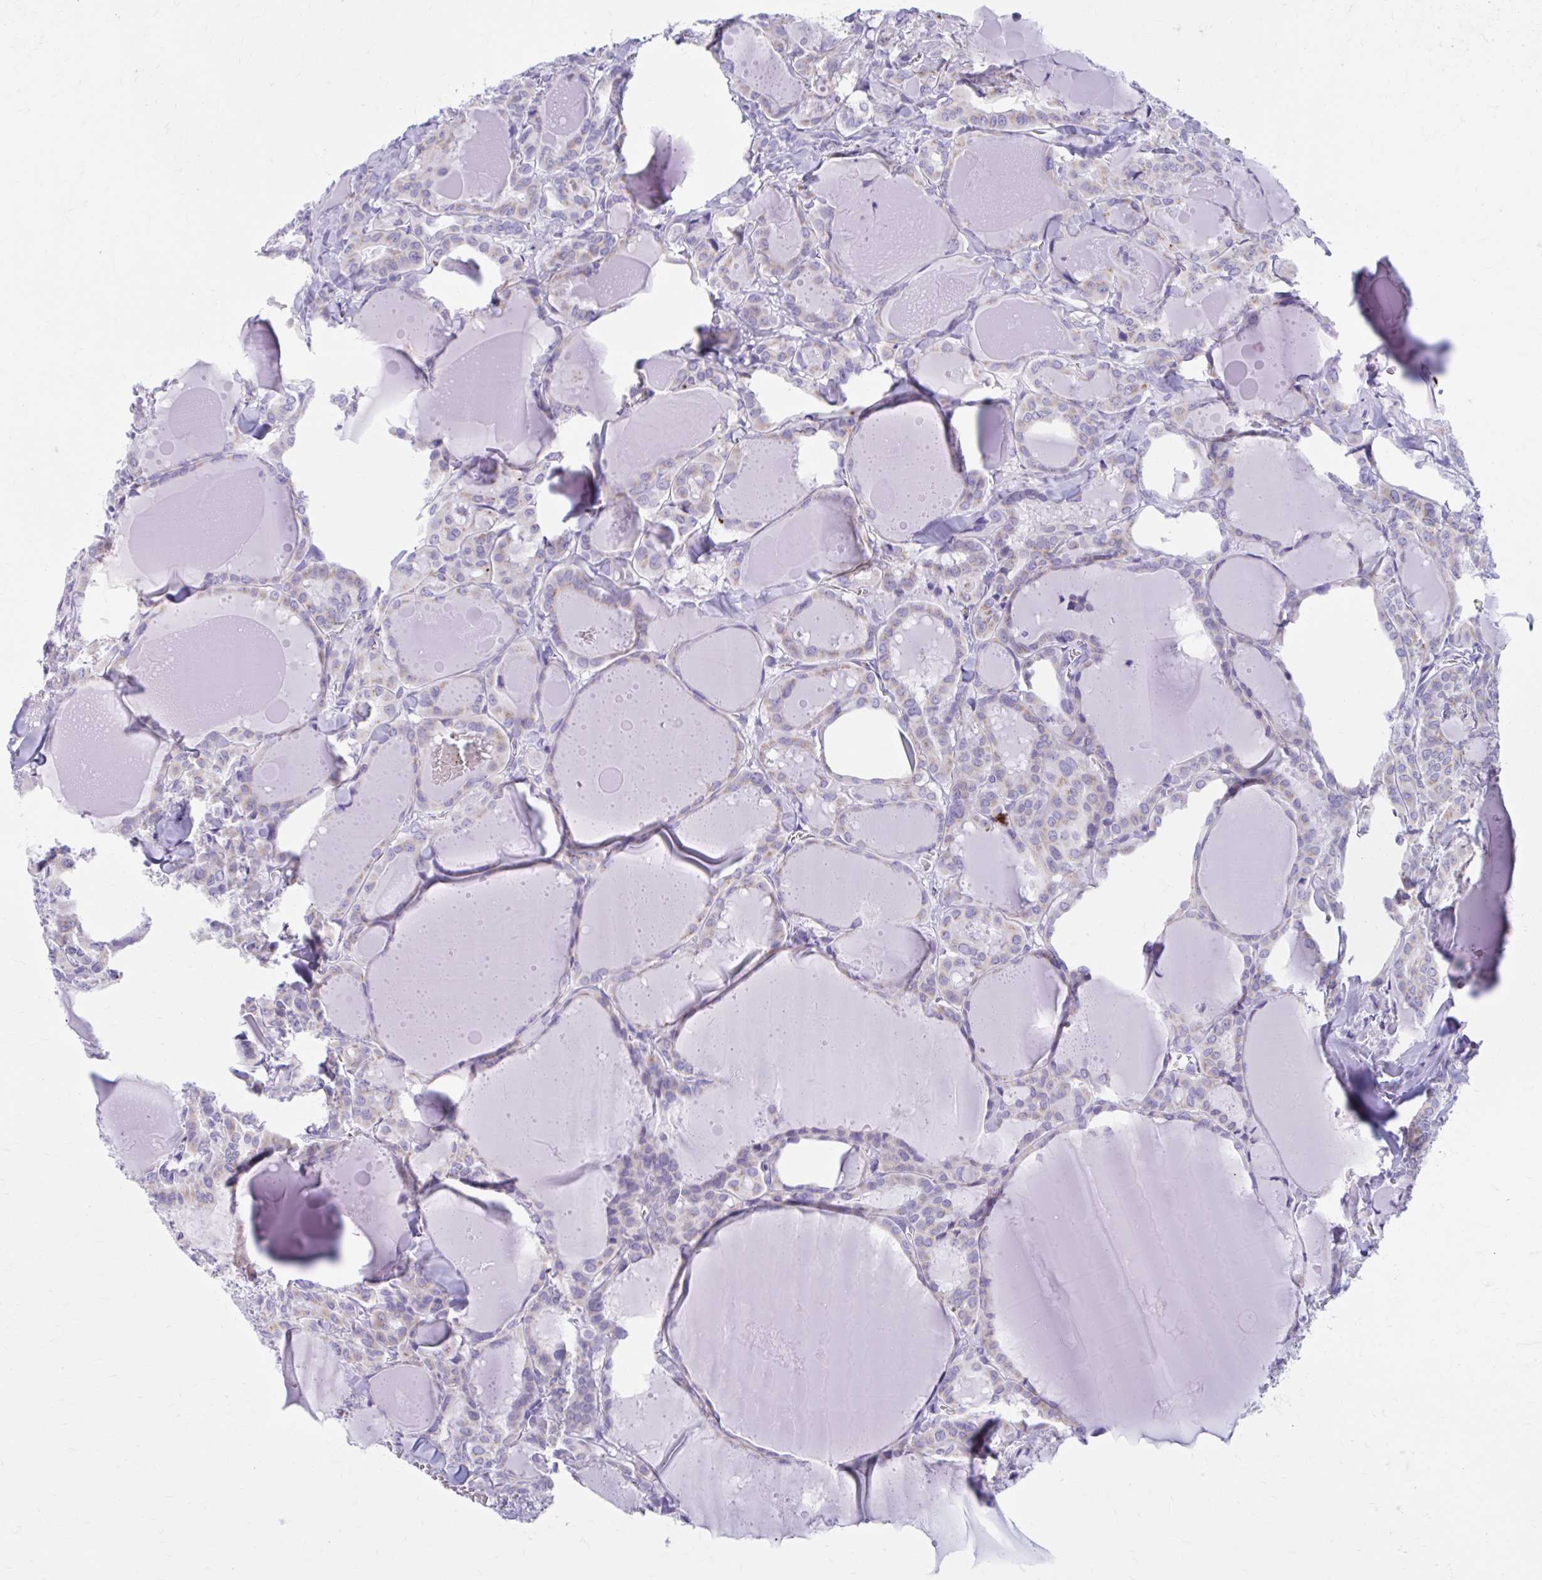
{"staining": {"intensity": "weak", "quantity": "<25%", "location": "cytoplasmic/membranous"}, "tissue": "thyroid cancer", "cell_type": "Tumor cells", "image_type": "cancer", "snomed": [{"axis": "morphology", "description": "Papillary adenocarcinoma, NOS"}, {"axis": "topography", "description": "Thyroid gland"}], "caption": "The image shows no staining of tumor cells in thyroid cancer. The staining is performed using DAB brown chromogen with nuclei counter-stained in using hematoxylin.", "gene": "KCNE2", "patient": {"sex": "male", "age": 87}}